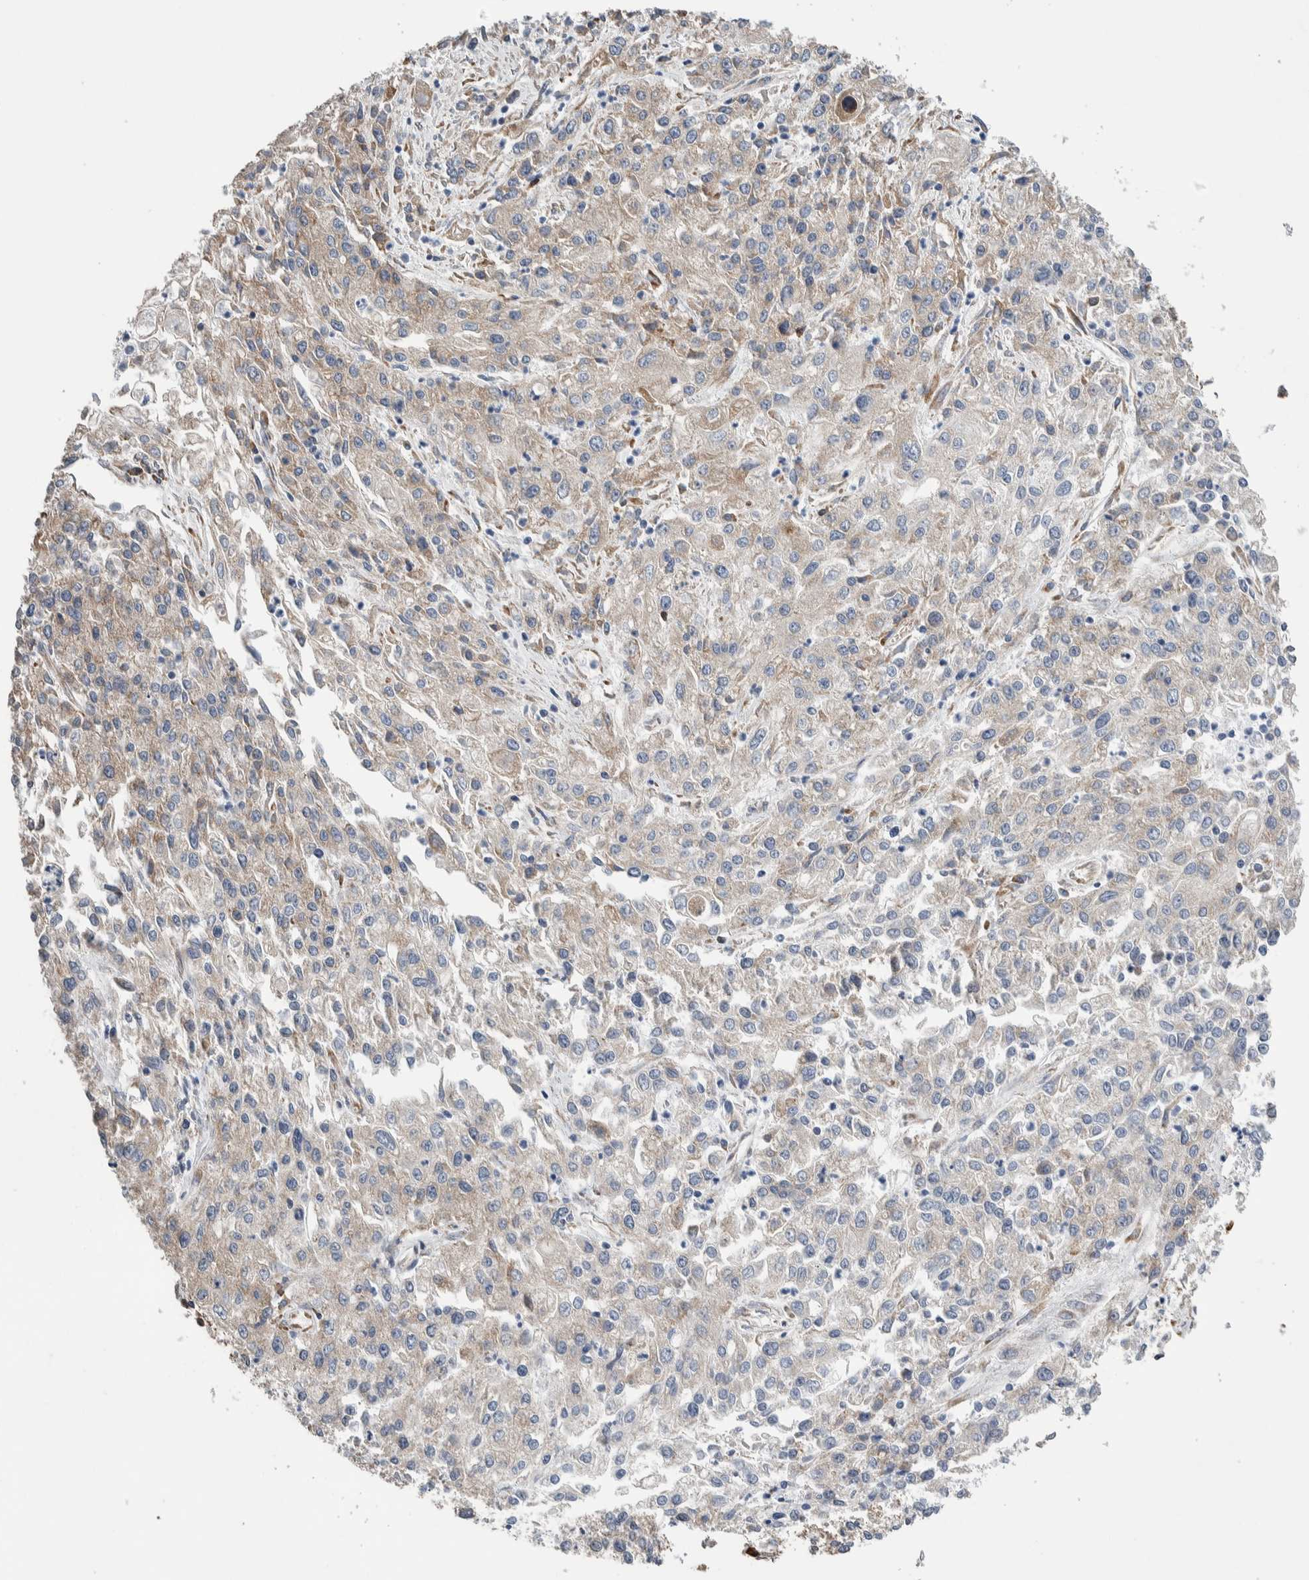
{"staining": {"intensity": "weak", "quantity": "25%-75%", "location": "cytoplasmic/membranous"}, "tissue": "endometrial cancer", "cell_type": "Tumor cells", "image_type": "cancer", "snomed": [{"axis": "morphology", "description": "Adenocarcinoma, NOS"}, {"axis": "topography", "description": "Endometrium"}], "caption": "Immunohistochemistry of human endometrial adenocarcinoma reveals low levels of weak cytoplasmic/membranous staining in approximately 25%-75% of tumor cells.", "gene": "RACK1", "patient": {"sex": "female", "age": 49}}